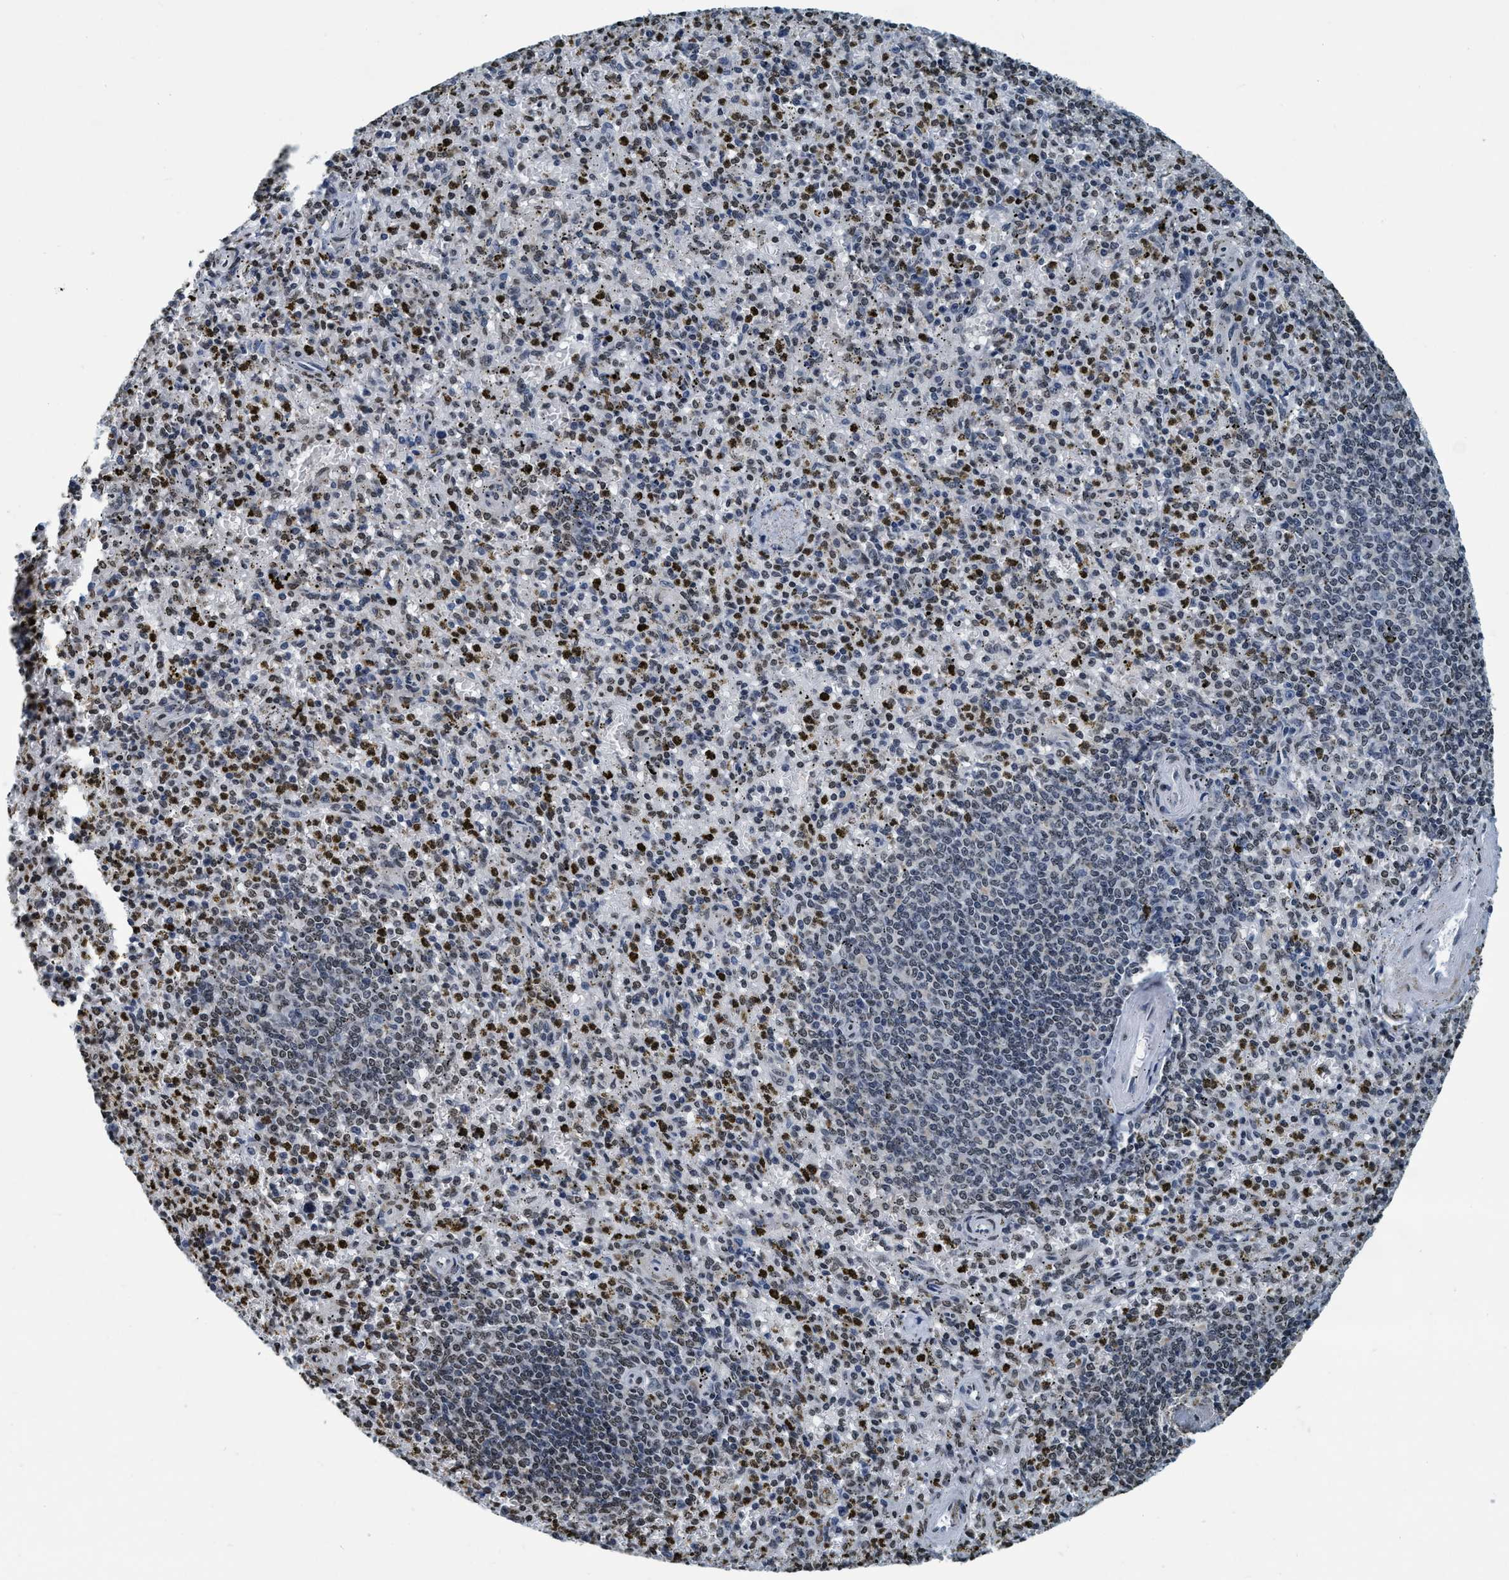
{"staining": {"intensity": "weak", "quantity": "25%-75%", "location": "nuclear"}, "tissue": "spleen", "cell_type": "Cells in red pulp", "image_type": "normal", "snomed": [{"axis": "morphology", "description": "Normal tissue, NOS"}, {"axis": "topography", "description": "Spleen"}], "caption": "The image exhibits immunohistochemical staining of unremarkable spleen. There is weak nuclear staining is appreciated in approximately 25%-75% of cells in red pulp.", "gene": "CCNE2", "patient": {"sex": "male", "age": 72}}